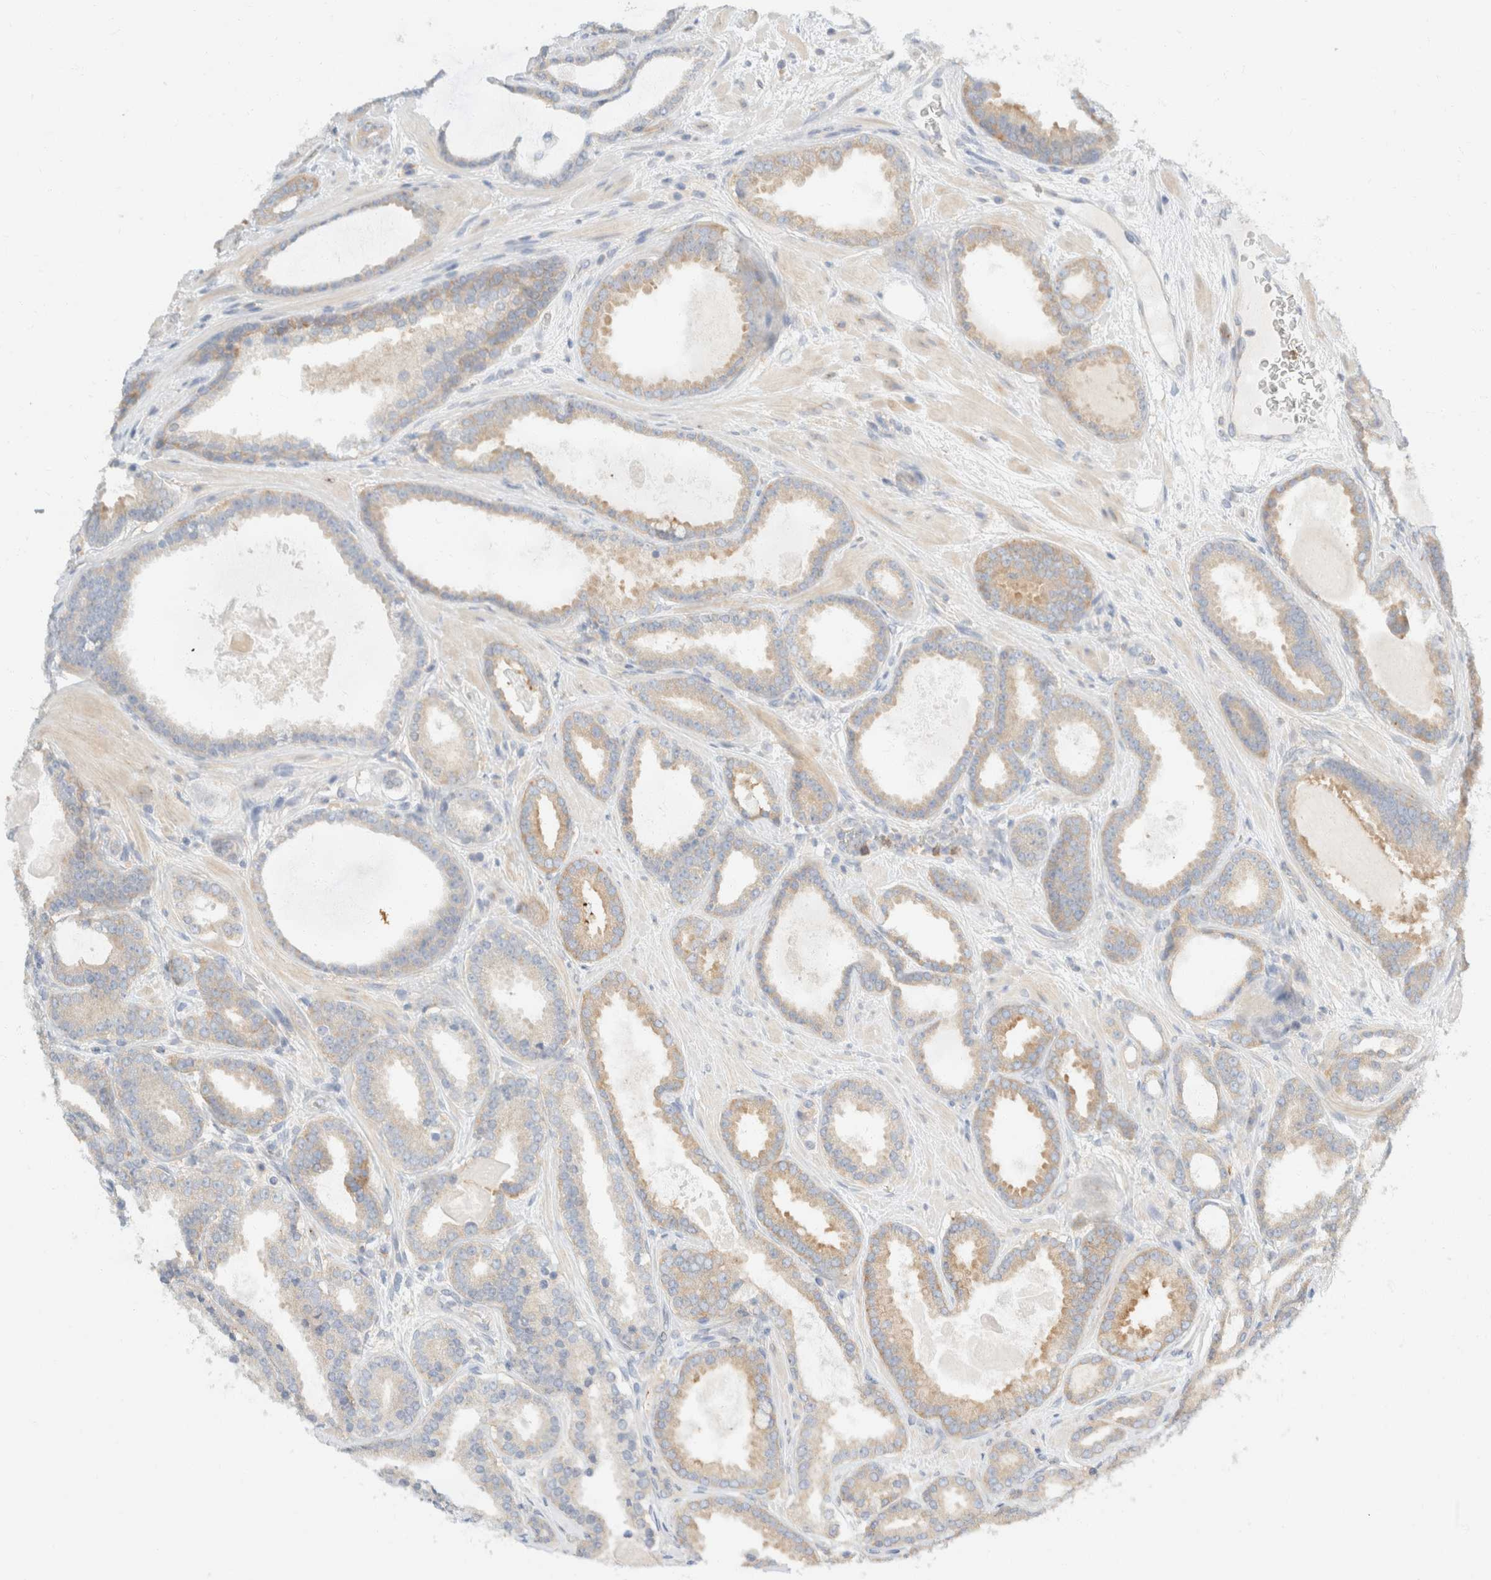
{"staining": {"intensity": "moderate", "quantity": "25%-75%", "location": "cytoplasmic/membranous"}, "tissue": "prostate cancer", "cell_type": "Tumor cells", "image_type": "cancer", "snomed": [{"axis": "morphology", "description": "Adenocarcinoma, High grade"}, {"axis": "topography", "description": "Prostate"}], "caption": "Immunohistochemistry of human adenocarcinoma (high-grade) (prostate) shows medium levels of moderate cytoplasmic/membranous positivity in about 25%-75% of tumor cells.", "gene": "SH3GLB2", "patient": {"sex": "male", "age": 60}}